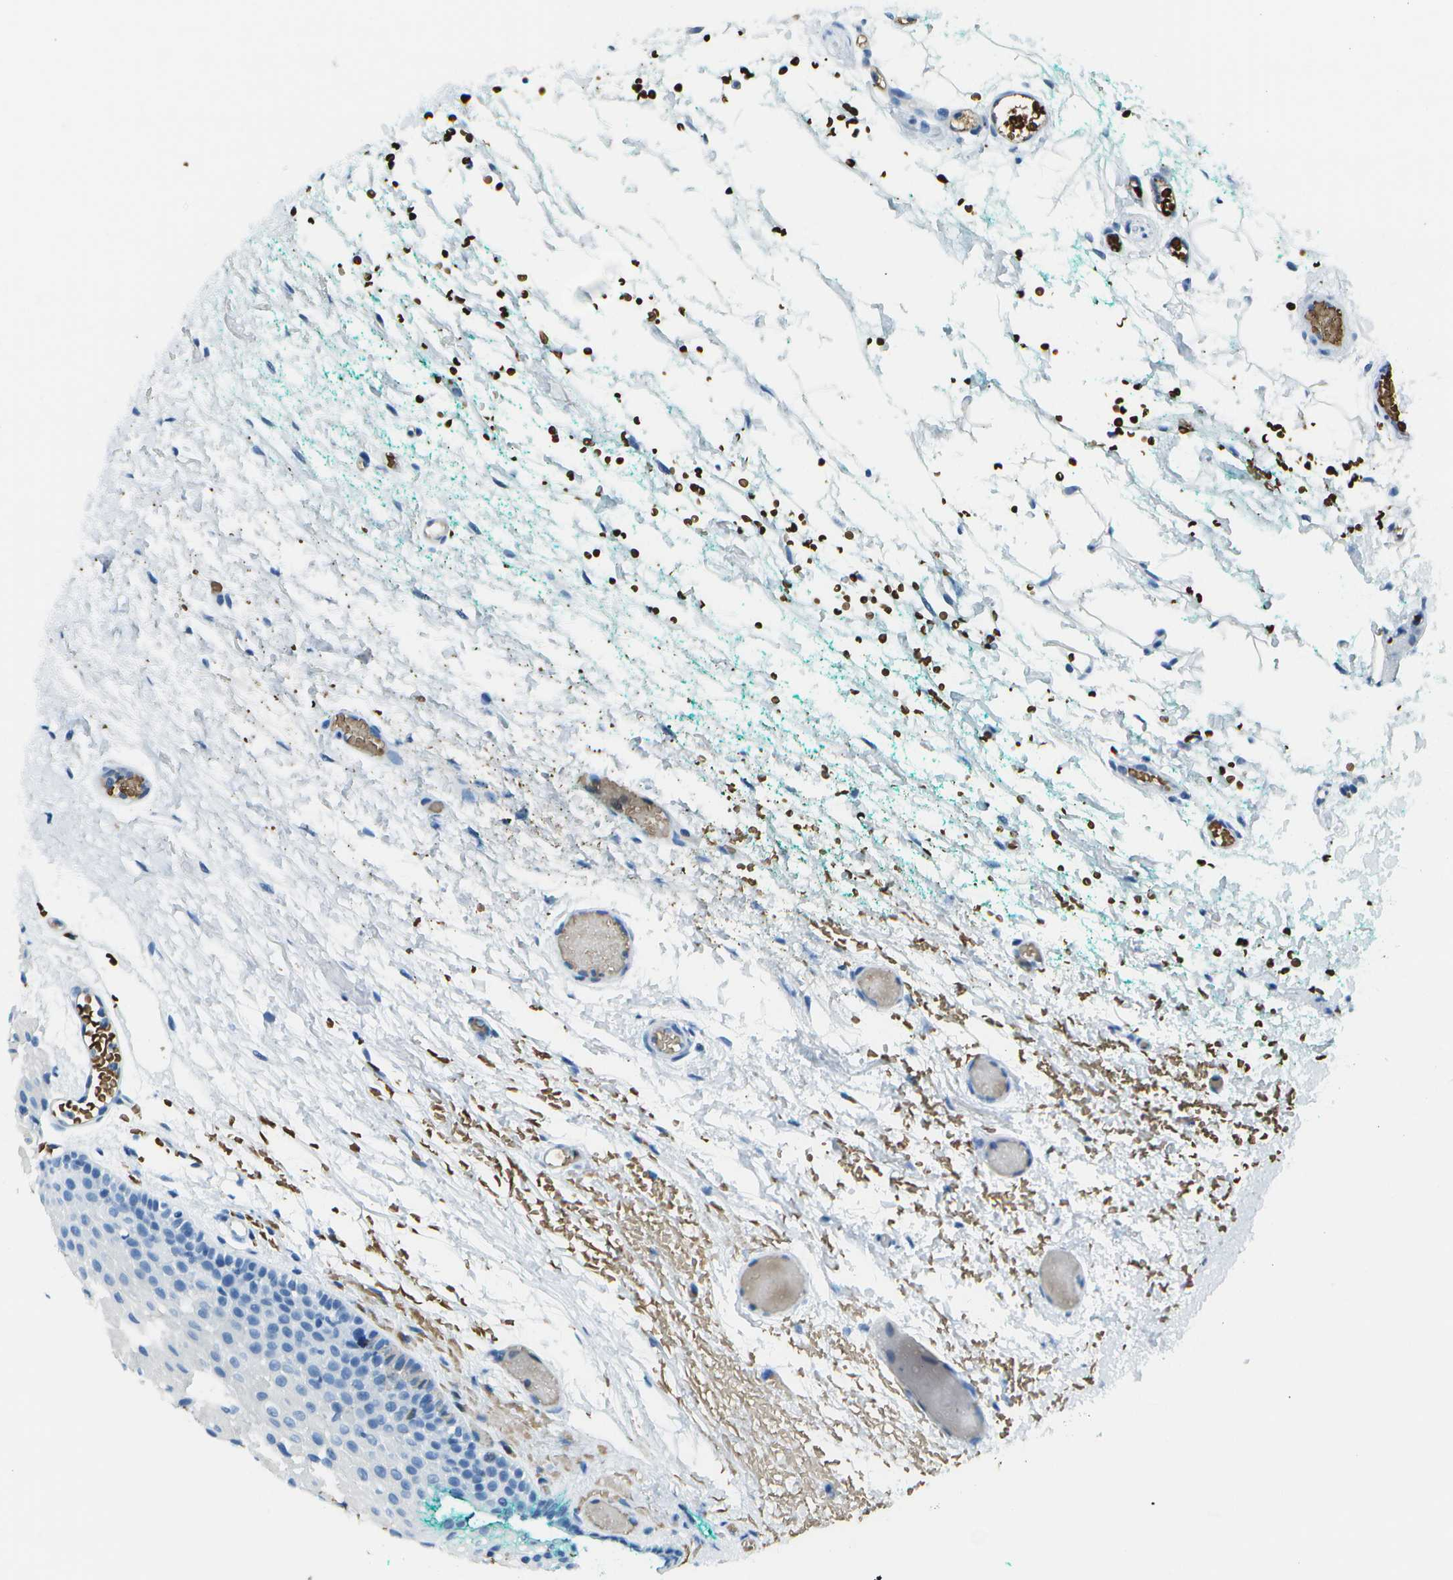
{"staining": {"intensity": "negative", "quantity": "none", "location": "none"}, "tissue": "oral mucosa", "cell_type": "Squamous epithelial cells", "image_type": "normal", "snomed": [{"axis": "morphology", "description": "Normal tissue, NOS"}, {"axis": "morphology", "description": "Squamous cell carcinoma, NOS"}, {"axis": "topography", "description": "Oral tissue"}, {"axis": "topography", "description": "Salivary gland"}, {"axis": "topography", "description": "Head-Neck"}], "caption": "Human oral mucosa stained for a protein using immunohistochemistry shows no staining in squamous epithelial cells.", "gene": "ASL", "patient": {"sex": "female", "age": 62}}